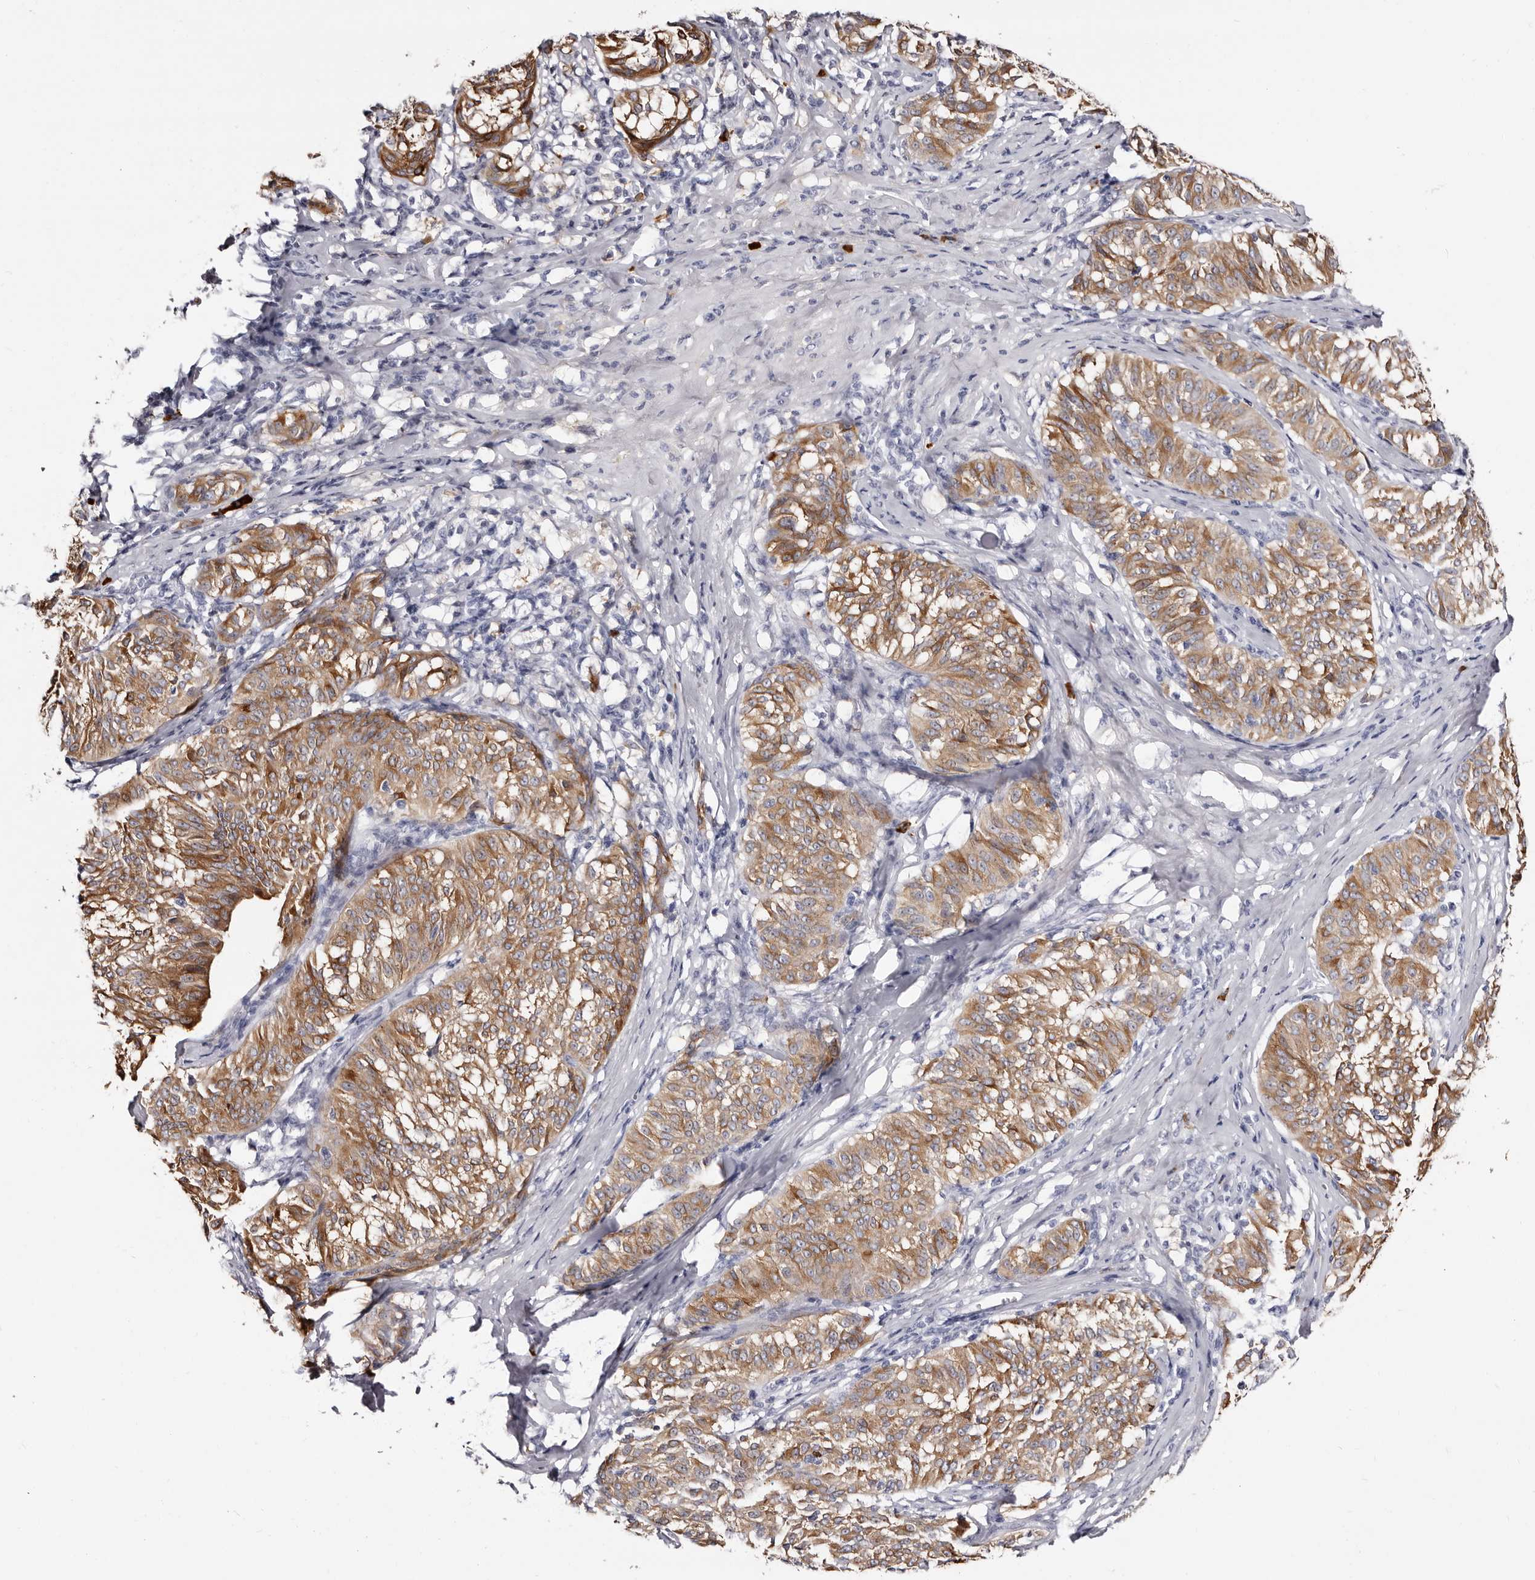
{"staining": {"intensity": "moderate", "quantity": ">75%", "location": "cytoplasmic/membranous"}, "tissue": "melanoma", "cell_type": "Tumor cells", "image_type": "cancer", "snomed": [{"axis": "morphology", "description": "Malignant melanoma, NOS"}, {"axis": "topography", "description": "Skin"}], "caption": "Malignant melanoma tissue reveals moderate cytoplasmic/membranous staining in about >75% of tumor cells (brown staining indicates protein expression, while blue staining denotes nuclei).", "gene": "TBC1D22B", "patient": {"sex": "female", "age": 72}}